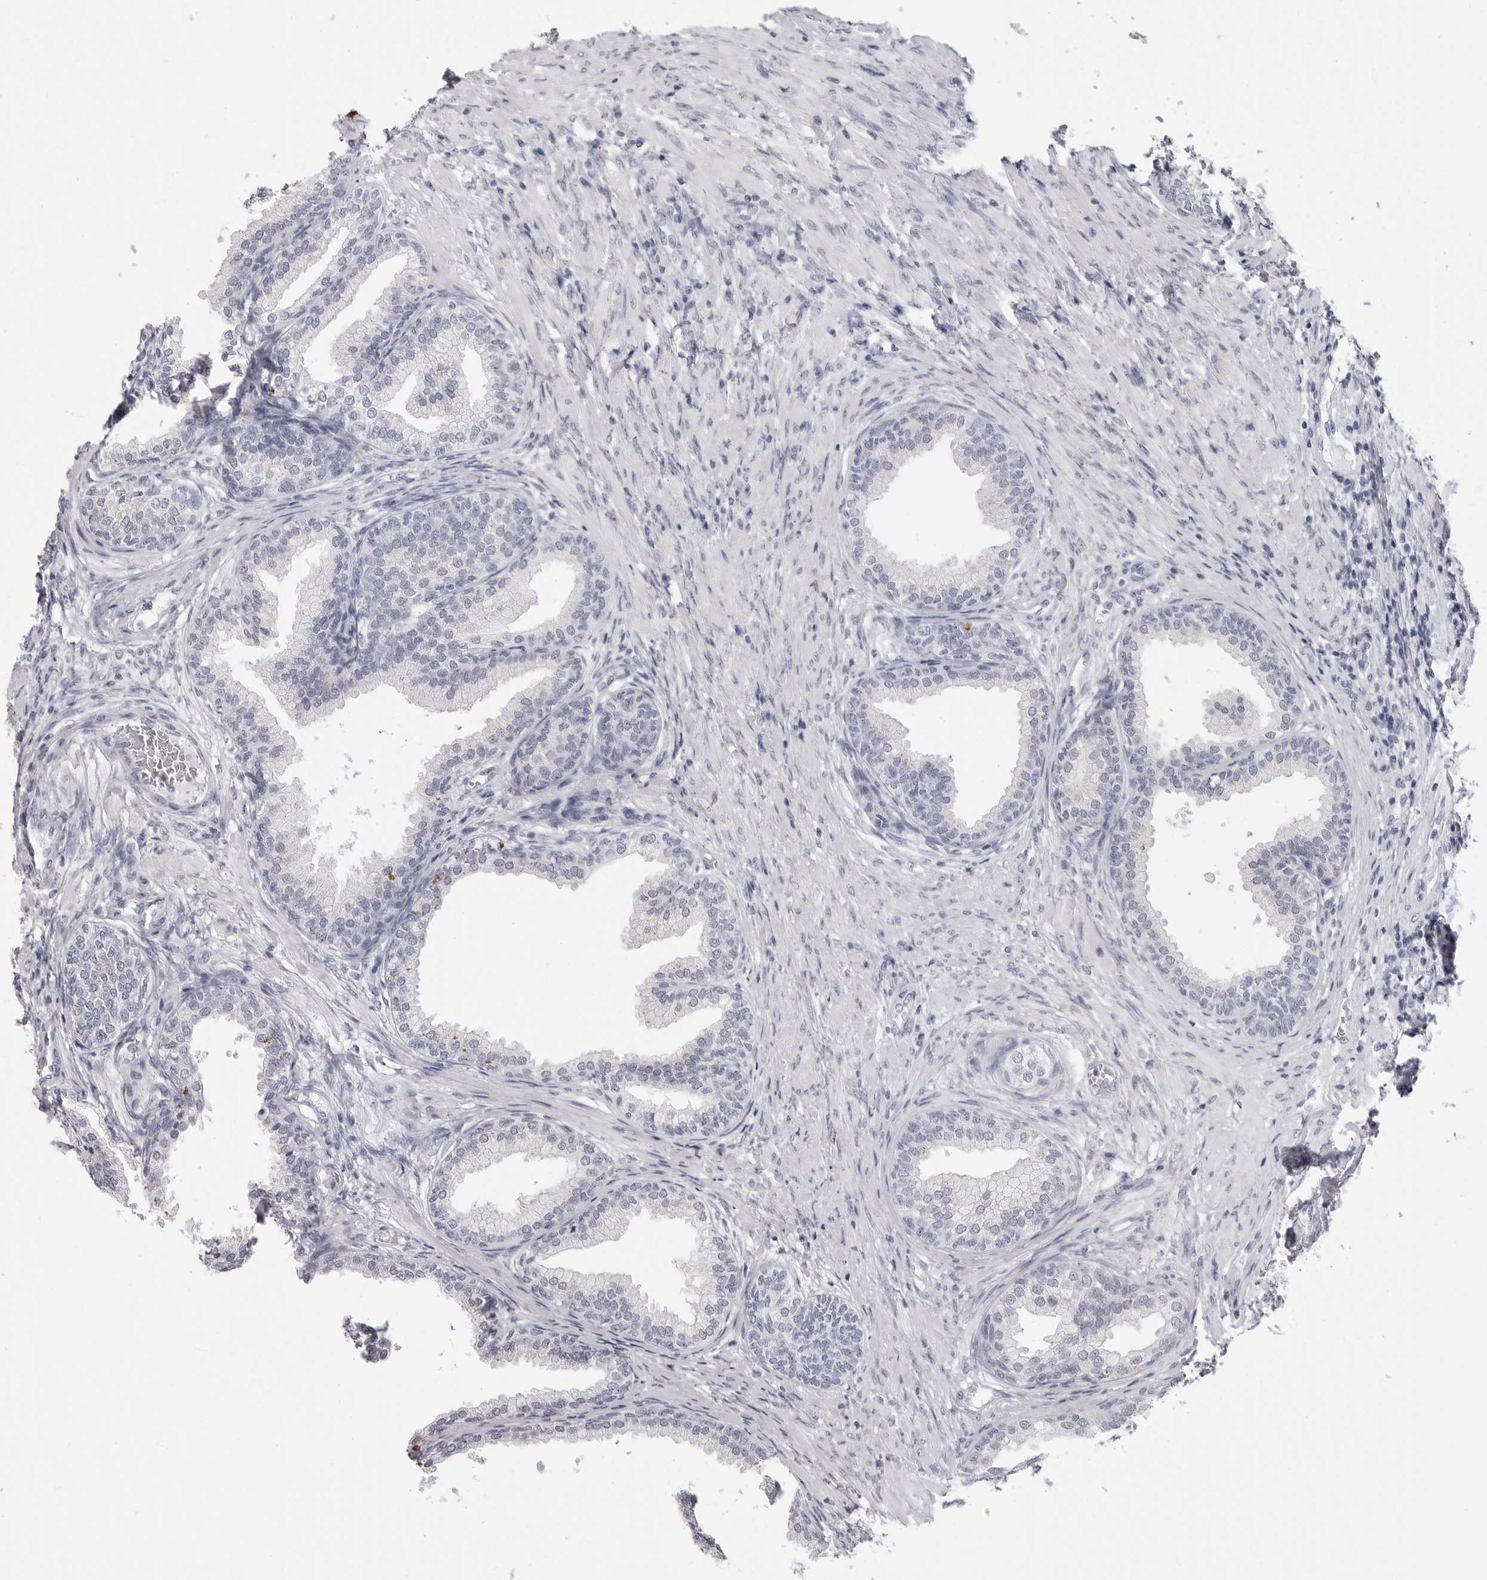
{"staining": {"intensity": "negative", "quantity": "none", "location": "none"}, "tissue": "prostate", "cell_type": "Glandular cells", "image_type": "normal", "snomed": [{"axis": "morphology", "description": "Normal tissue, NOS"}, {"axis": "topography", "description": "Prostate"}], "caption": "High power microscopy micrograph of an IHC histopathology image of unremarkable prostate, revealing no significant staining in glandular cells.", "gene": "LGALS4", "patient": {"sex": "male", "age": 76}}